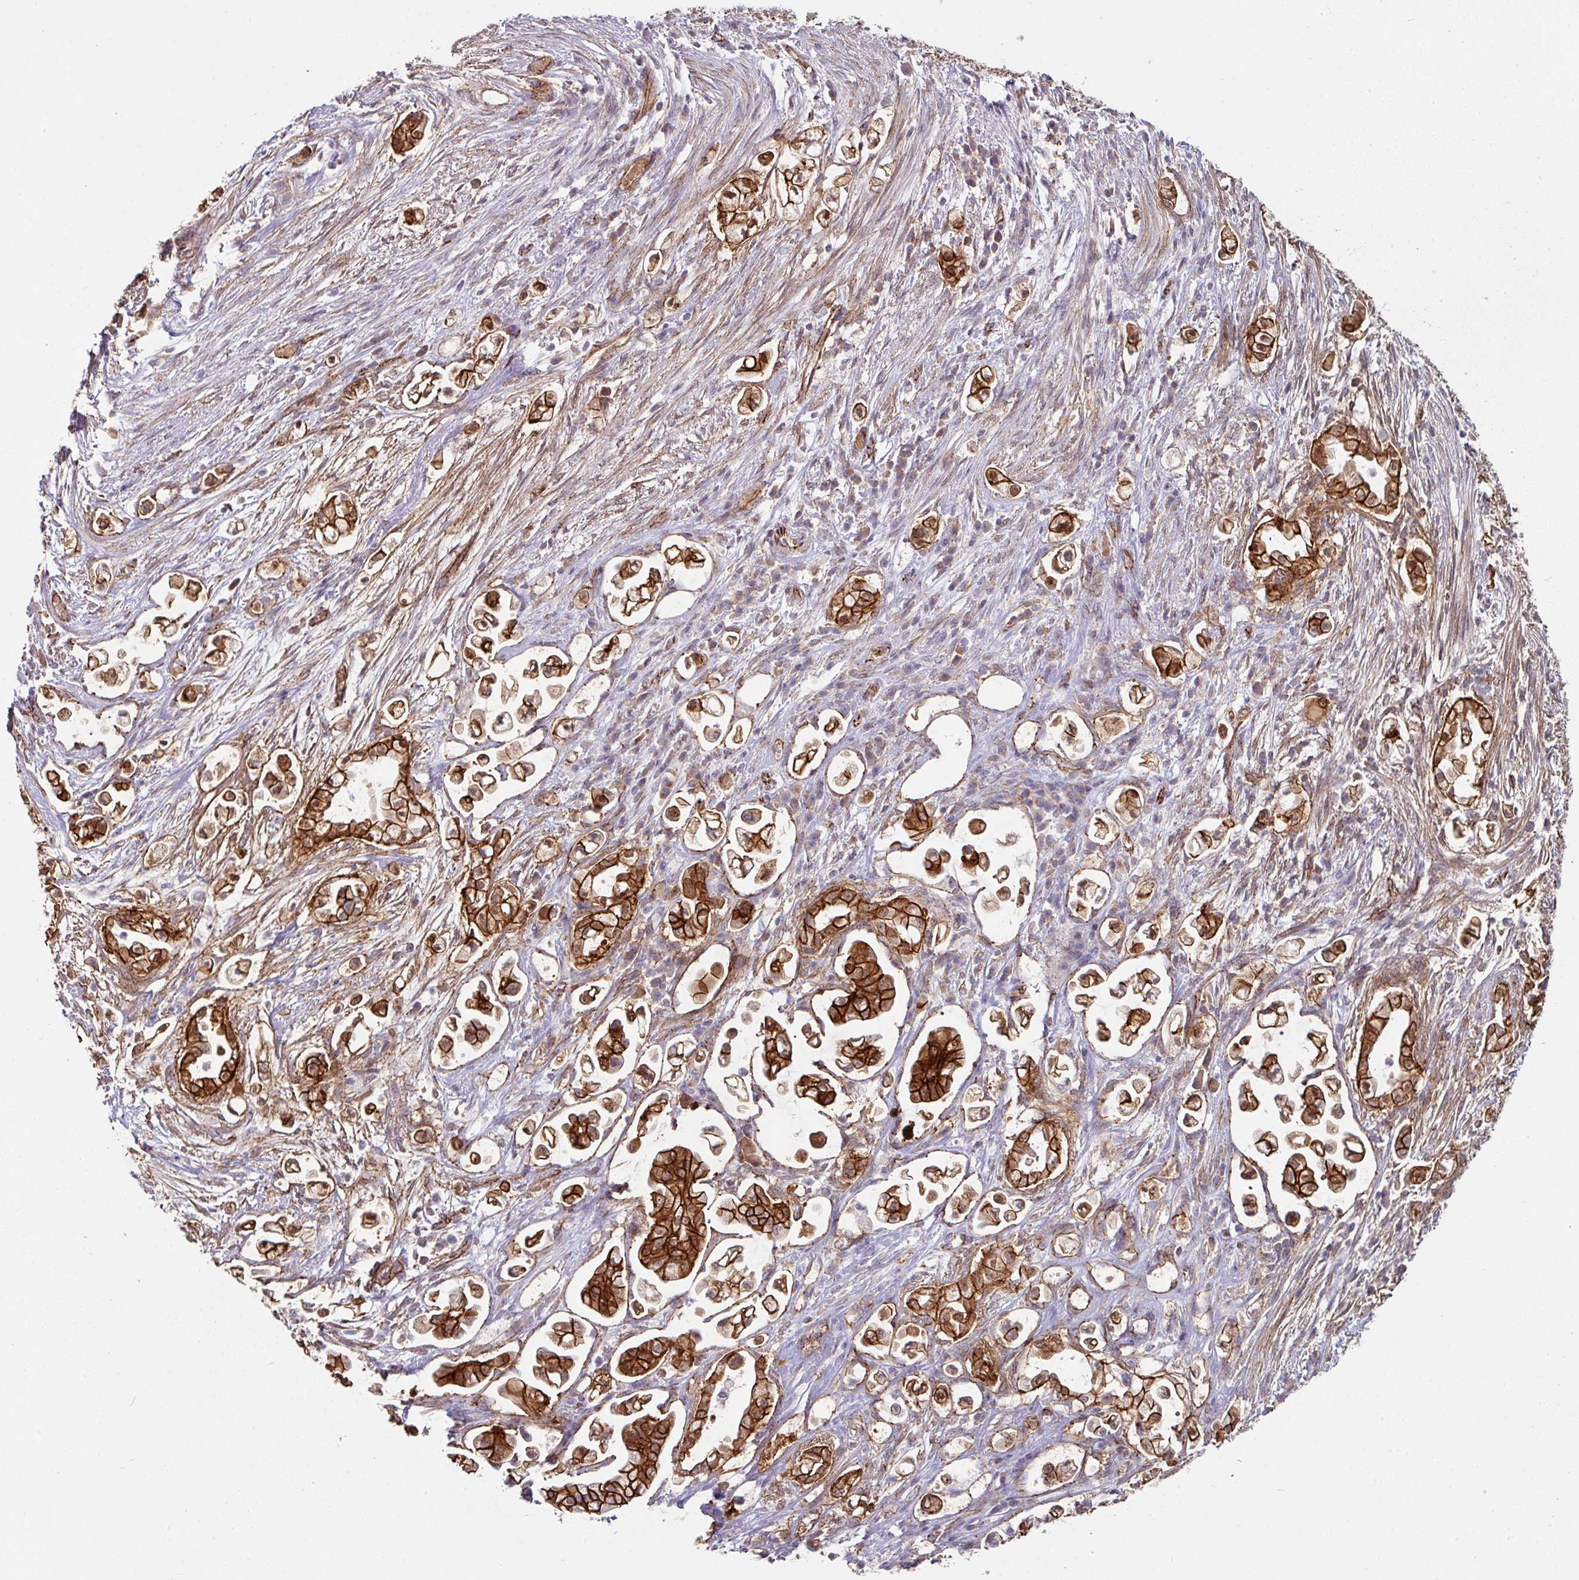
{"staining": {"intensity": "strong", "quantity": ">75%", "location": "cytoplasmic/membranous"}, "tissue": "pancreatic cancer", "cell_type": "Tumor cells", "image_type": "cancer", "snomed": [{"axis": "morphology", "description": "Adenocarcinoma, NOS"}, {"axis": "topography", "description": "Pancreas"}], "caption": "The histopathology image displays a brown stain indicating the presence of a protein in the cytoplasmic/membranous of tumor cells in pancreatic cancer (adenocarcinoma).", "gene": "JUP", "patient": {"sex": "female", "age": 69}}